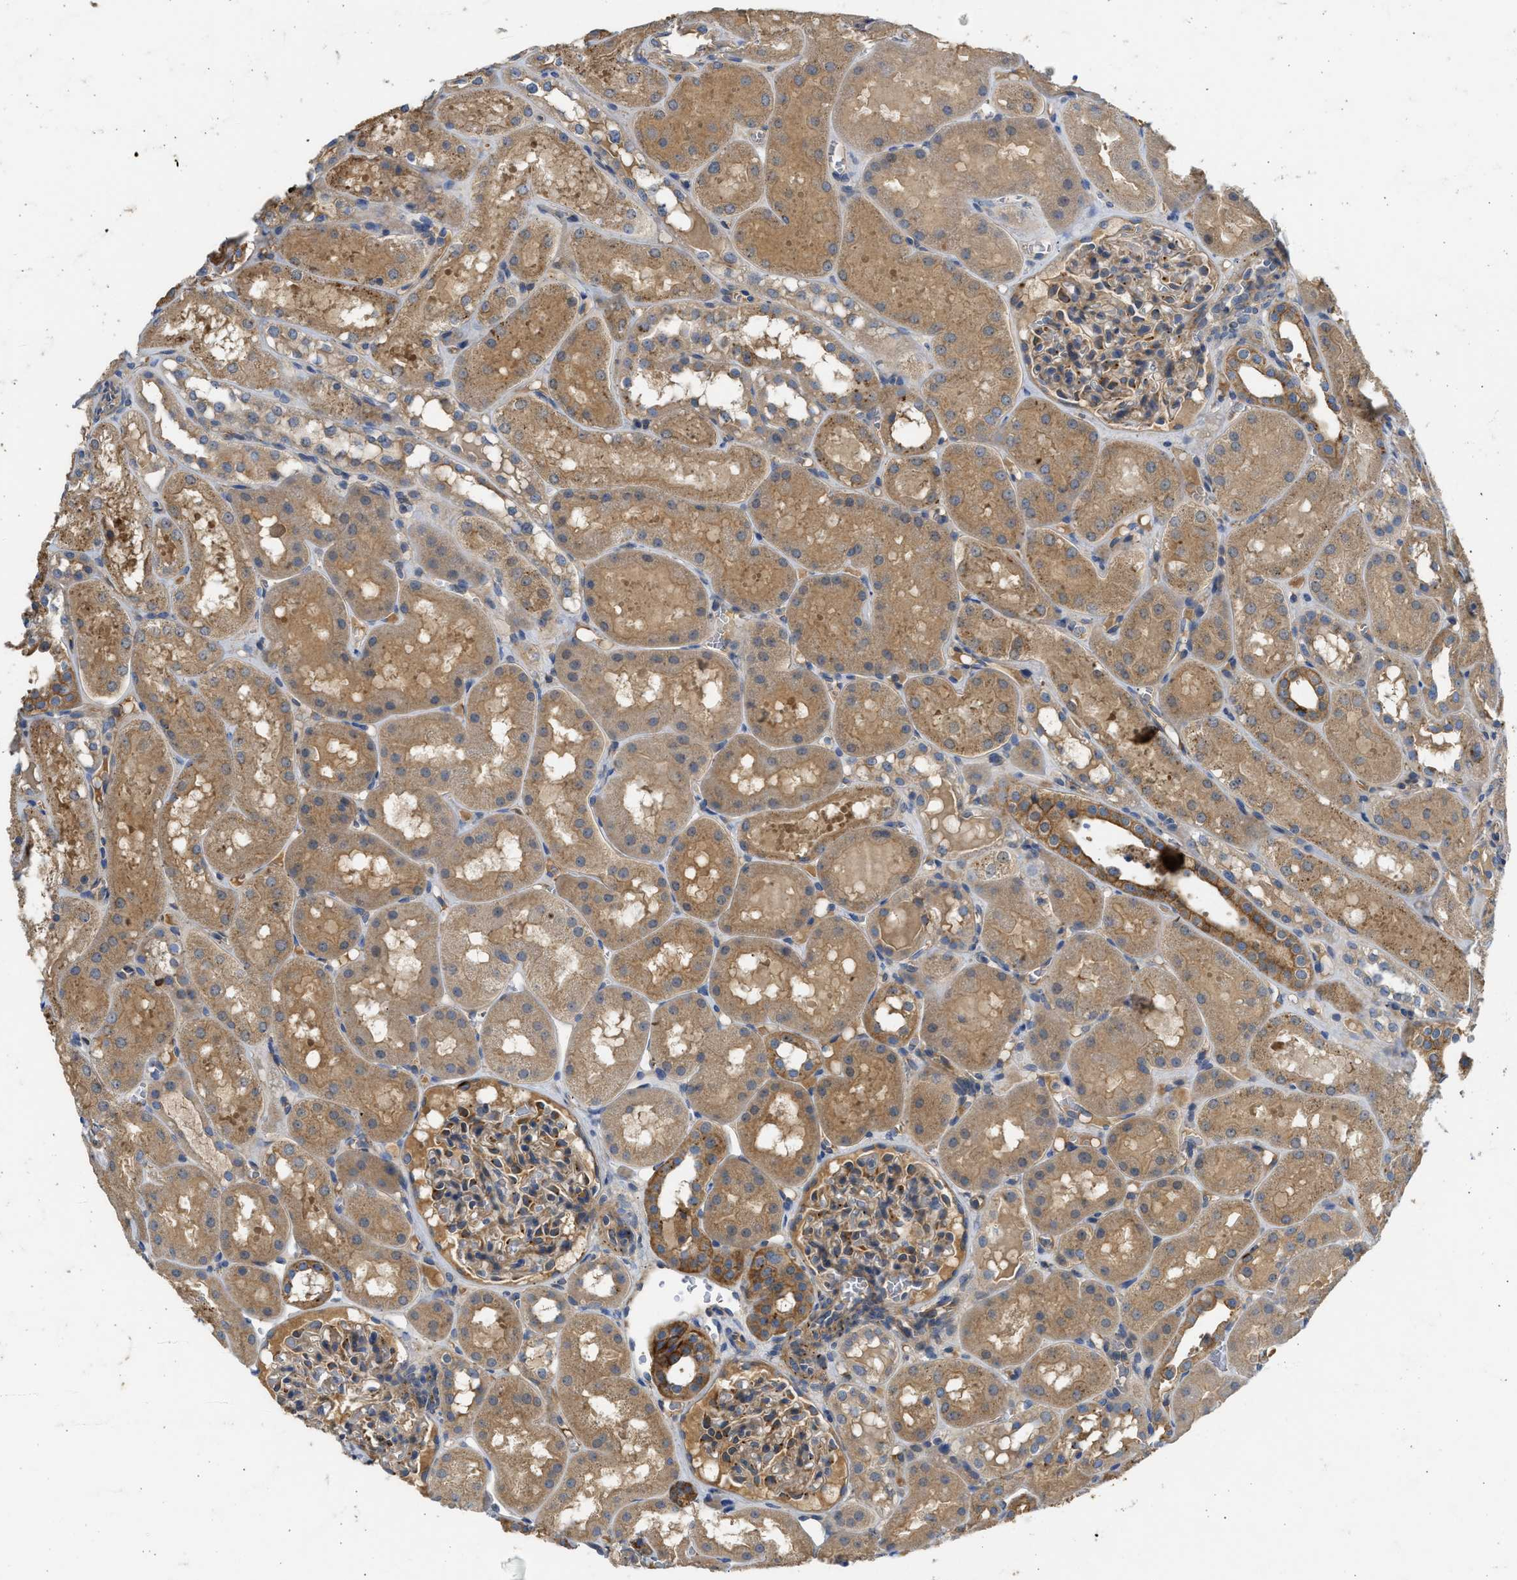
{"staining": {"intensity": "moderate", "quantity": ">75%", "location": "cytoplasmic/membranous"}, "tissue": "kidney", "cell_type": "Cells in glomeruli", "image_type": "normal", "snomed": [{"axis": "morphology", "description": "Normal tissue, NOS"}, {"axis": "topography", "description": "Kidney"}, {"axis": "topography", "description": "Urinary bladder"}], "caption": "Cells in glomeruli demonstrate medium levels of moderate cytoplasmic/membranous staining in approximately >75% of cells in benign human kidney. (DAB = brown stain, brightfield microscopy at high magnification).", "gene": "CSRNP2", "patient": {"sex": "male", "age": 16}}